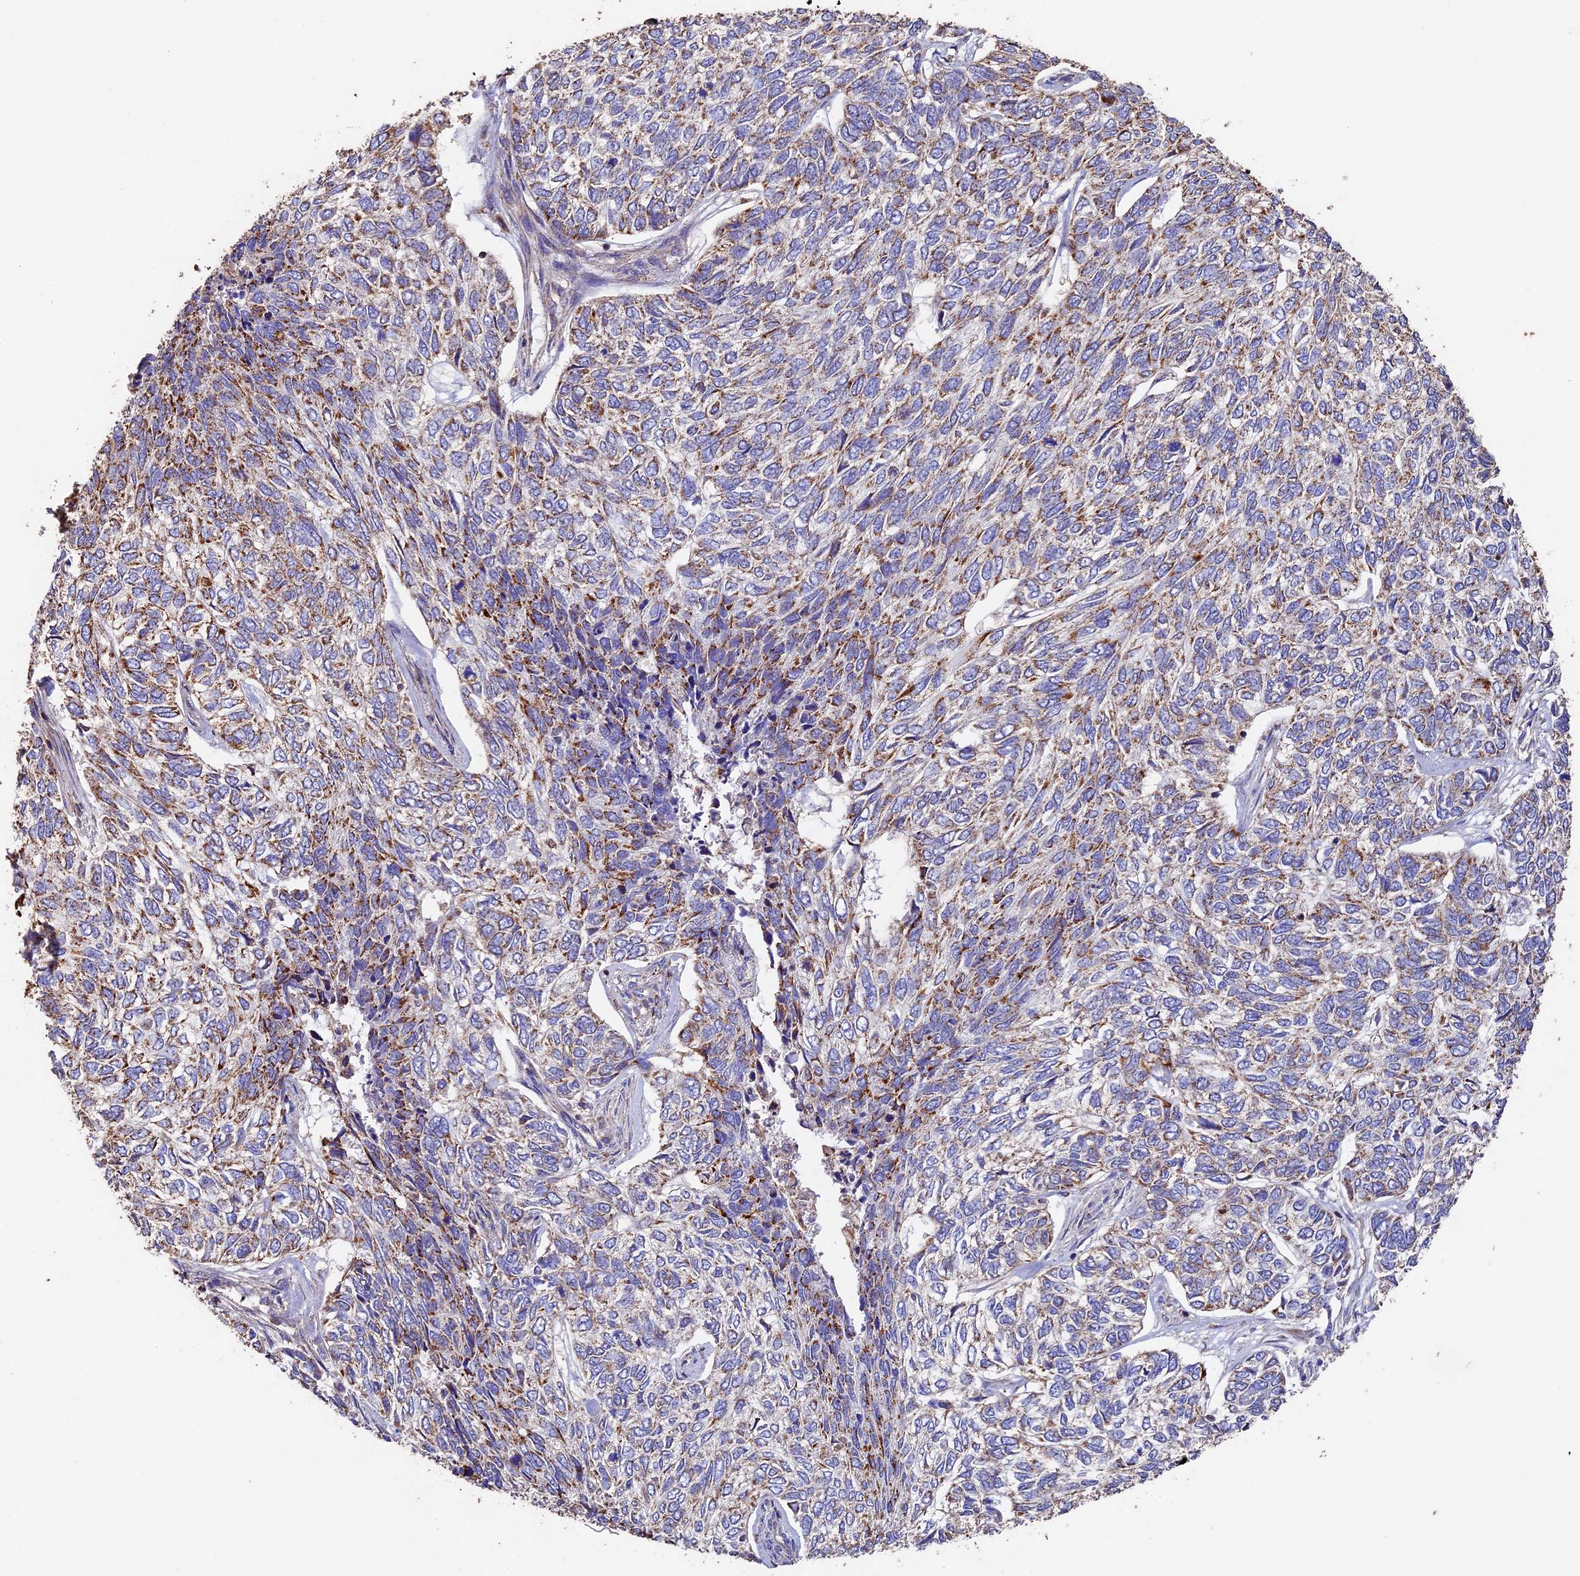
{"staining": {"intensity": "moderate", "quantity": "25%-75%", "location": "cytoplasmic/membranous"}, "tissue": "skin cancer", "cell_type": "Tumor cells", "image_type": "cancer", "snomed": [{"axis": "morphology", "description": "Basal cell carcinoma"}, {"axis": "topography", "description": "Skin"}], "caption": "Protein staining by immunohistochemistry demonstrates moderate cytoplasmic/membranous positivity in about 25%-75% of tumor cells in skin basal cell carcinoma. (DAB = brown stain, brightfield microscopy at high magnification).", "gene": "ADAT1", "patient": {"sex": "female", "age": 65}}